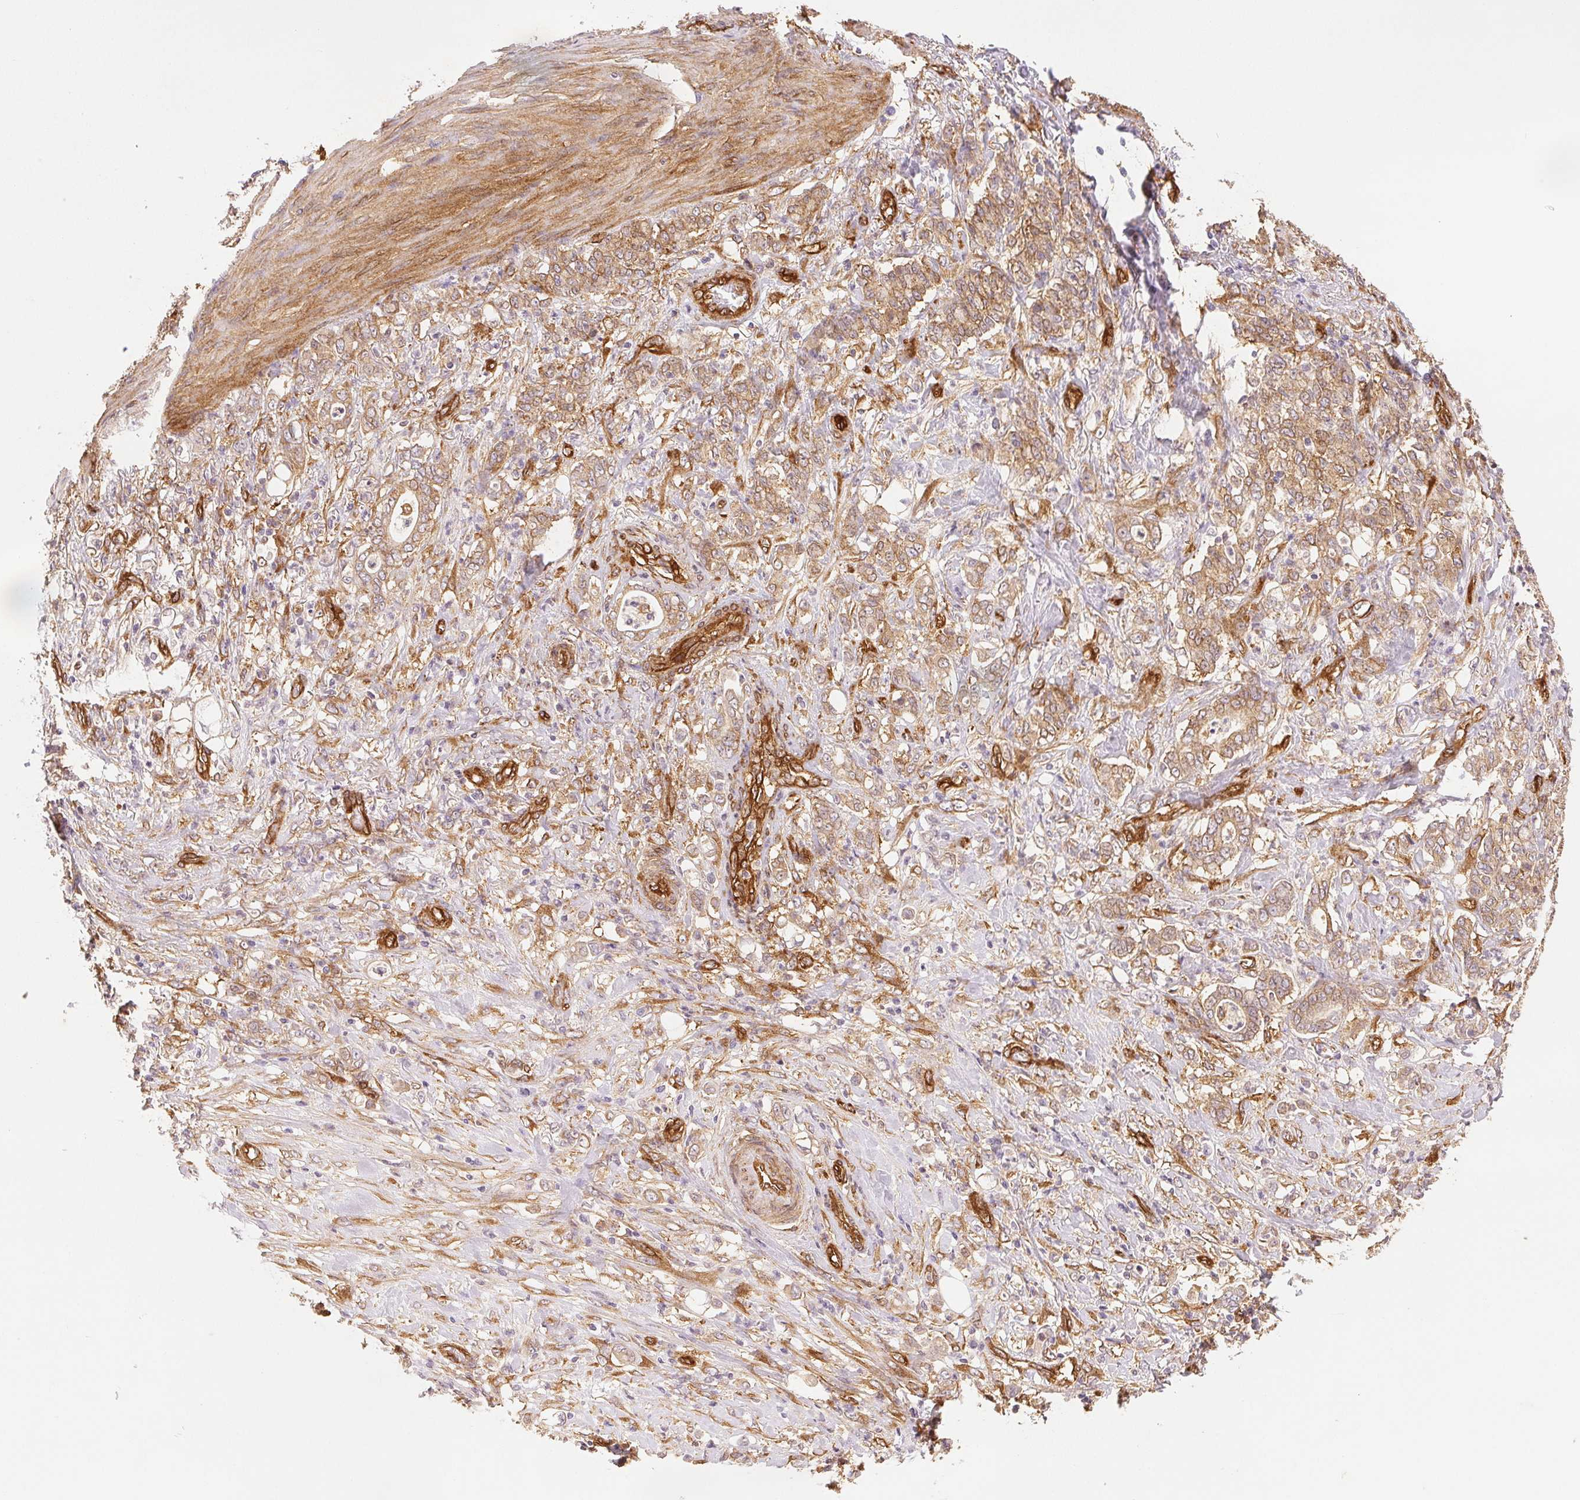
{"staining": {"intensity": "moderate", "quantity": ">75%", "location": "cytoplasmic/membranous"}, "tissue": "stomach cancer", "cell_type": "Tumor cells", "image_type": "cancer", "snomed": [{"axis": "morphology", "description": "Adenocarcinoma, NOS"}, {"axis": "topography", "description": "Stomach"}], "caption": "Immunohistochemistry (DAB) staining of human stomach cancer (adenocarcinoma) exhibits moderate cytoplasmic/membranous protein staining in about >75% of tumor cells.", "gene": "DIAPH2", "patient": {"sex": "female", "age": 79}}